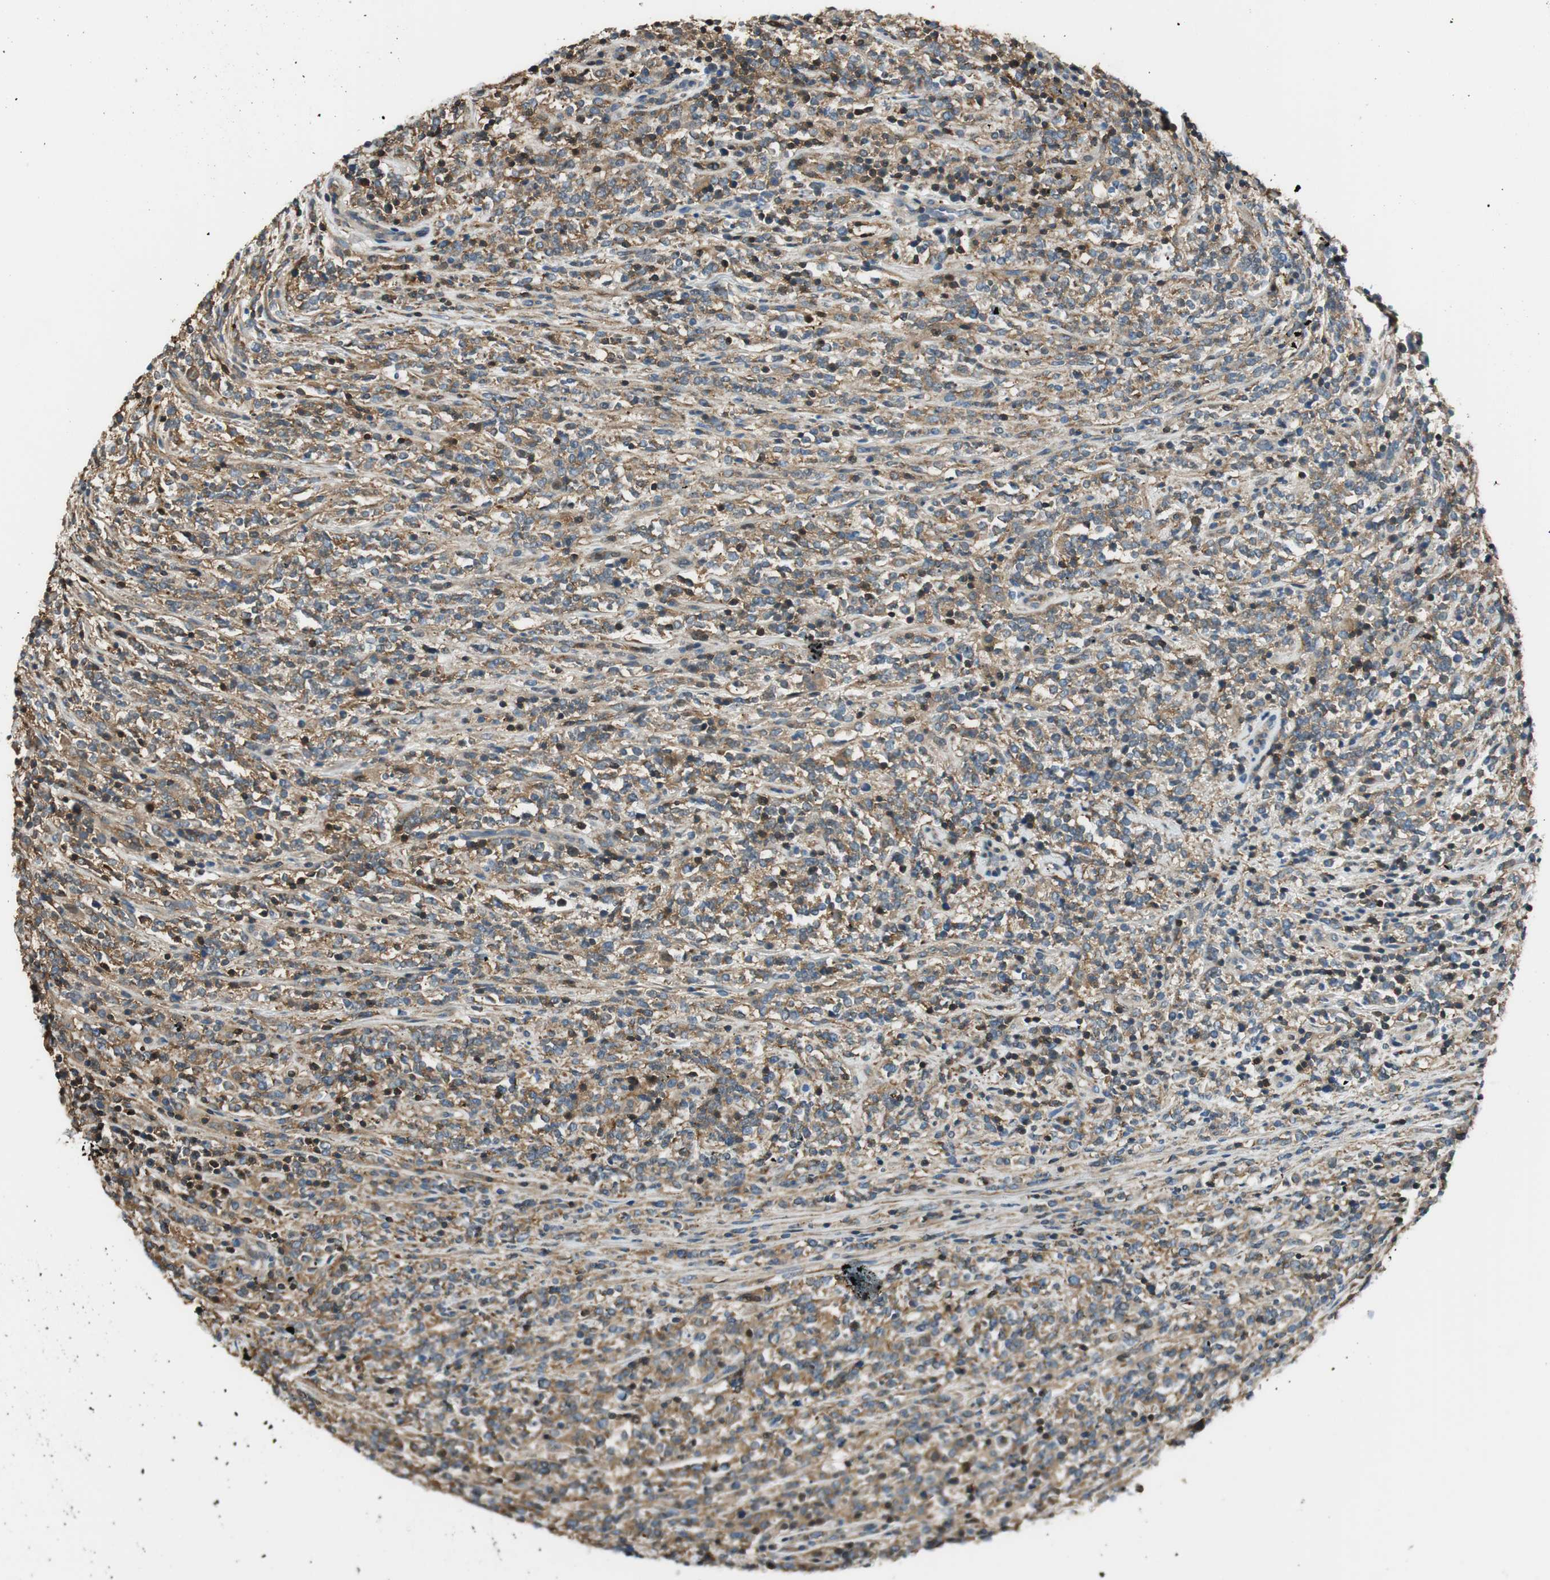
{"staining": {"intensity": "moderate", "quantity": ">75%", "location": "cytoplasmic/membranous"}, "tissue": "lymphoma", "cell_type": "Tumor cells", "image_type": "cancer", "snomed": [{"axis": "morphology", "description": "Malignant lymphoma, non-Hodgkin's type, High grade"}, {"axis": "topography", "description": "Soft tissue"}], "caption": "Immunohistochemistry (IHC) (DAB) staining of human high-grade malignant lymphoma, non-Hodgkin's type exhibits moderate cytoplasmic/membranous protein expression in about >75% of tumor cells.", "gene": "PI4K2B", "patient": {"sex": "male", "age": 18}}